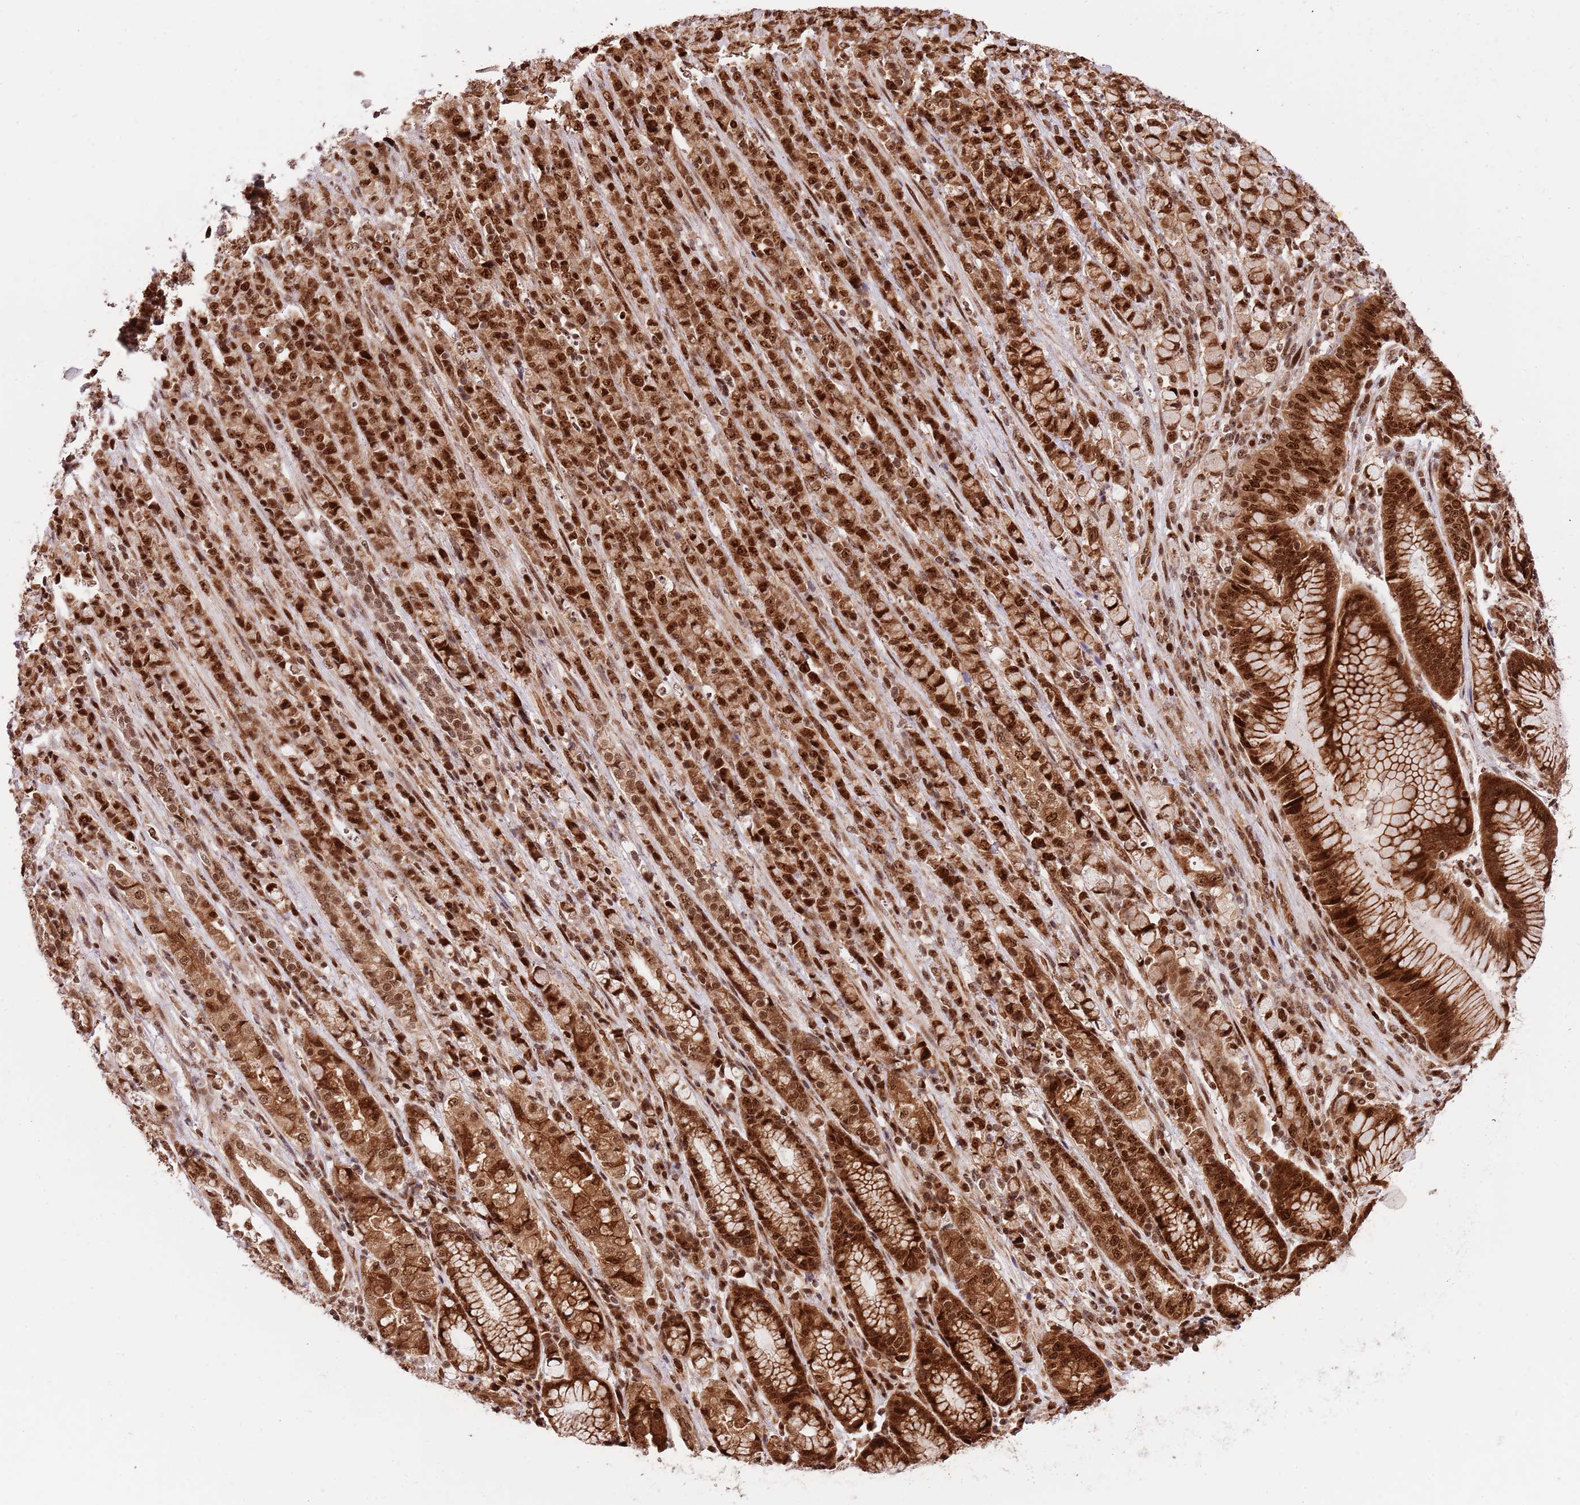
{"staining": {"intensity": "strong", "quantity": ">75%", "location": "cytoplasmic/membranous,nuclear"}, "tissue": "stomach cancer", "cell_type": "Tumor cells", "image_type": "cancer", "snomed": [{"axis": "morphology", "description": "Adenocarcinoma, NOS"}, {"axis": "topography", "description": "Stomach"}], "caption": "Immunohistochemistry of human stomach adenocarcinoma demonstrates high levels of strong cytoplasmic/membranous and nuclear positivity in about >75% of tumor cells.", "gene": "RIF1", "patient": {"sex": "female", "age": 79}}